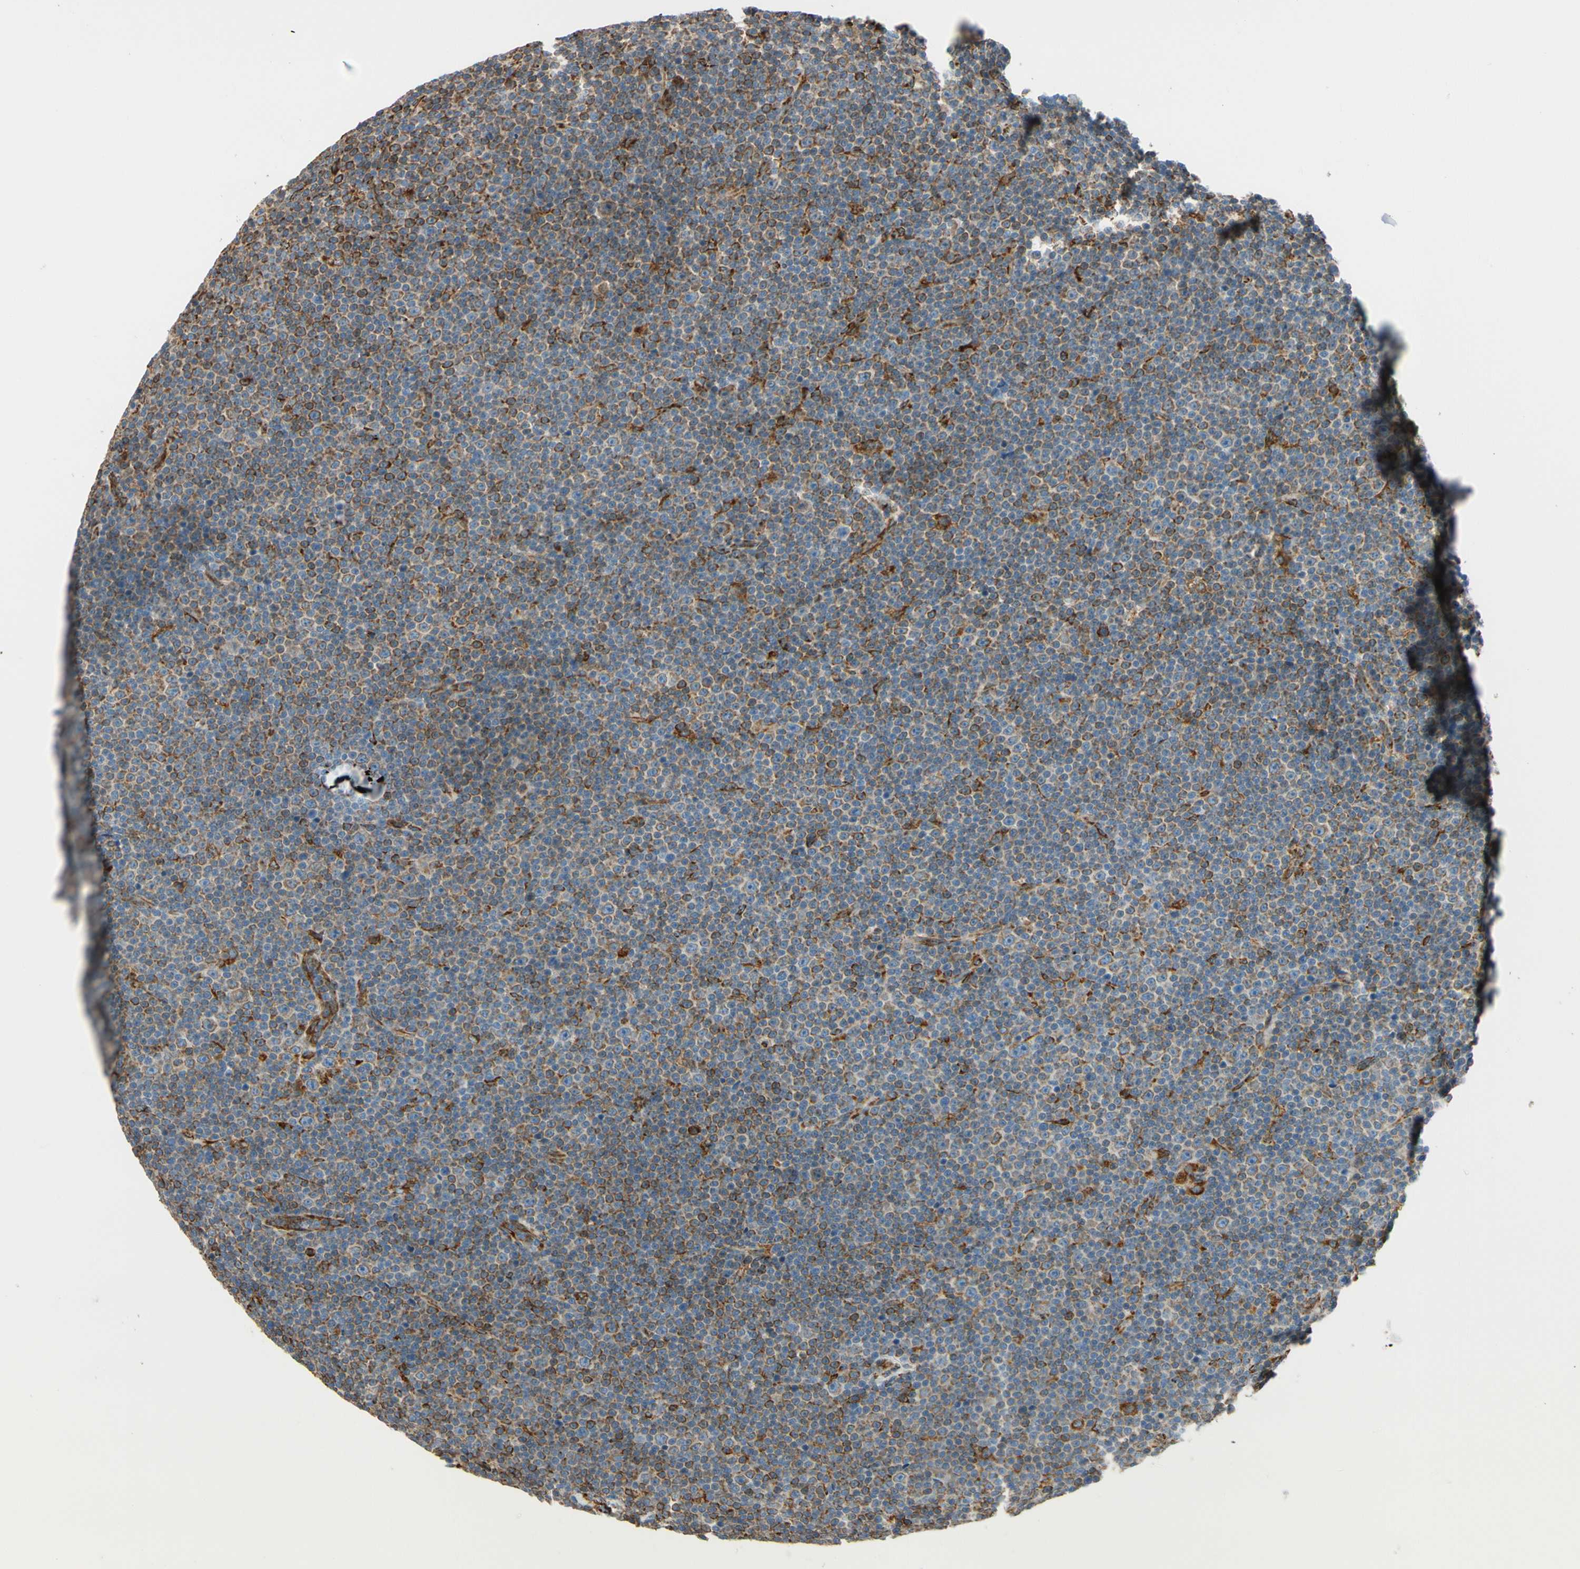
{"staining": {"intensity": "moderate", "quantity": "25%-75%", "location": "cytoplasmic/membranous"}, "tissue": "lymphoma", "cell_type": "Tumor cells", "image_type": "cancer", "snomed": [{"axis": "morphology", "description": "Malignant lymphoma, non-Hodgkin's type, Low grade"}, {"axis": "topography", "description": "Lymph node"}], "caption": "This photomicrograph demonstrates IHC staining of human lymphoma, with medium moderate cytoplasmic/membranous positivity in about 25%-75% of tumor cells.", "gene": "RRBP1", "patient": {"sex": "female", "age": 67}}